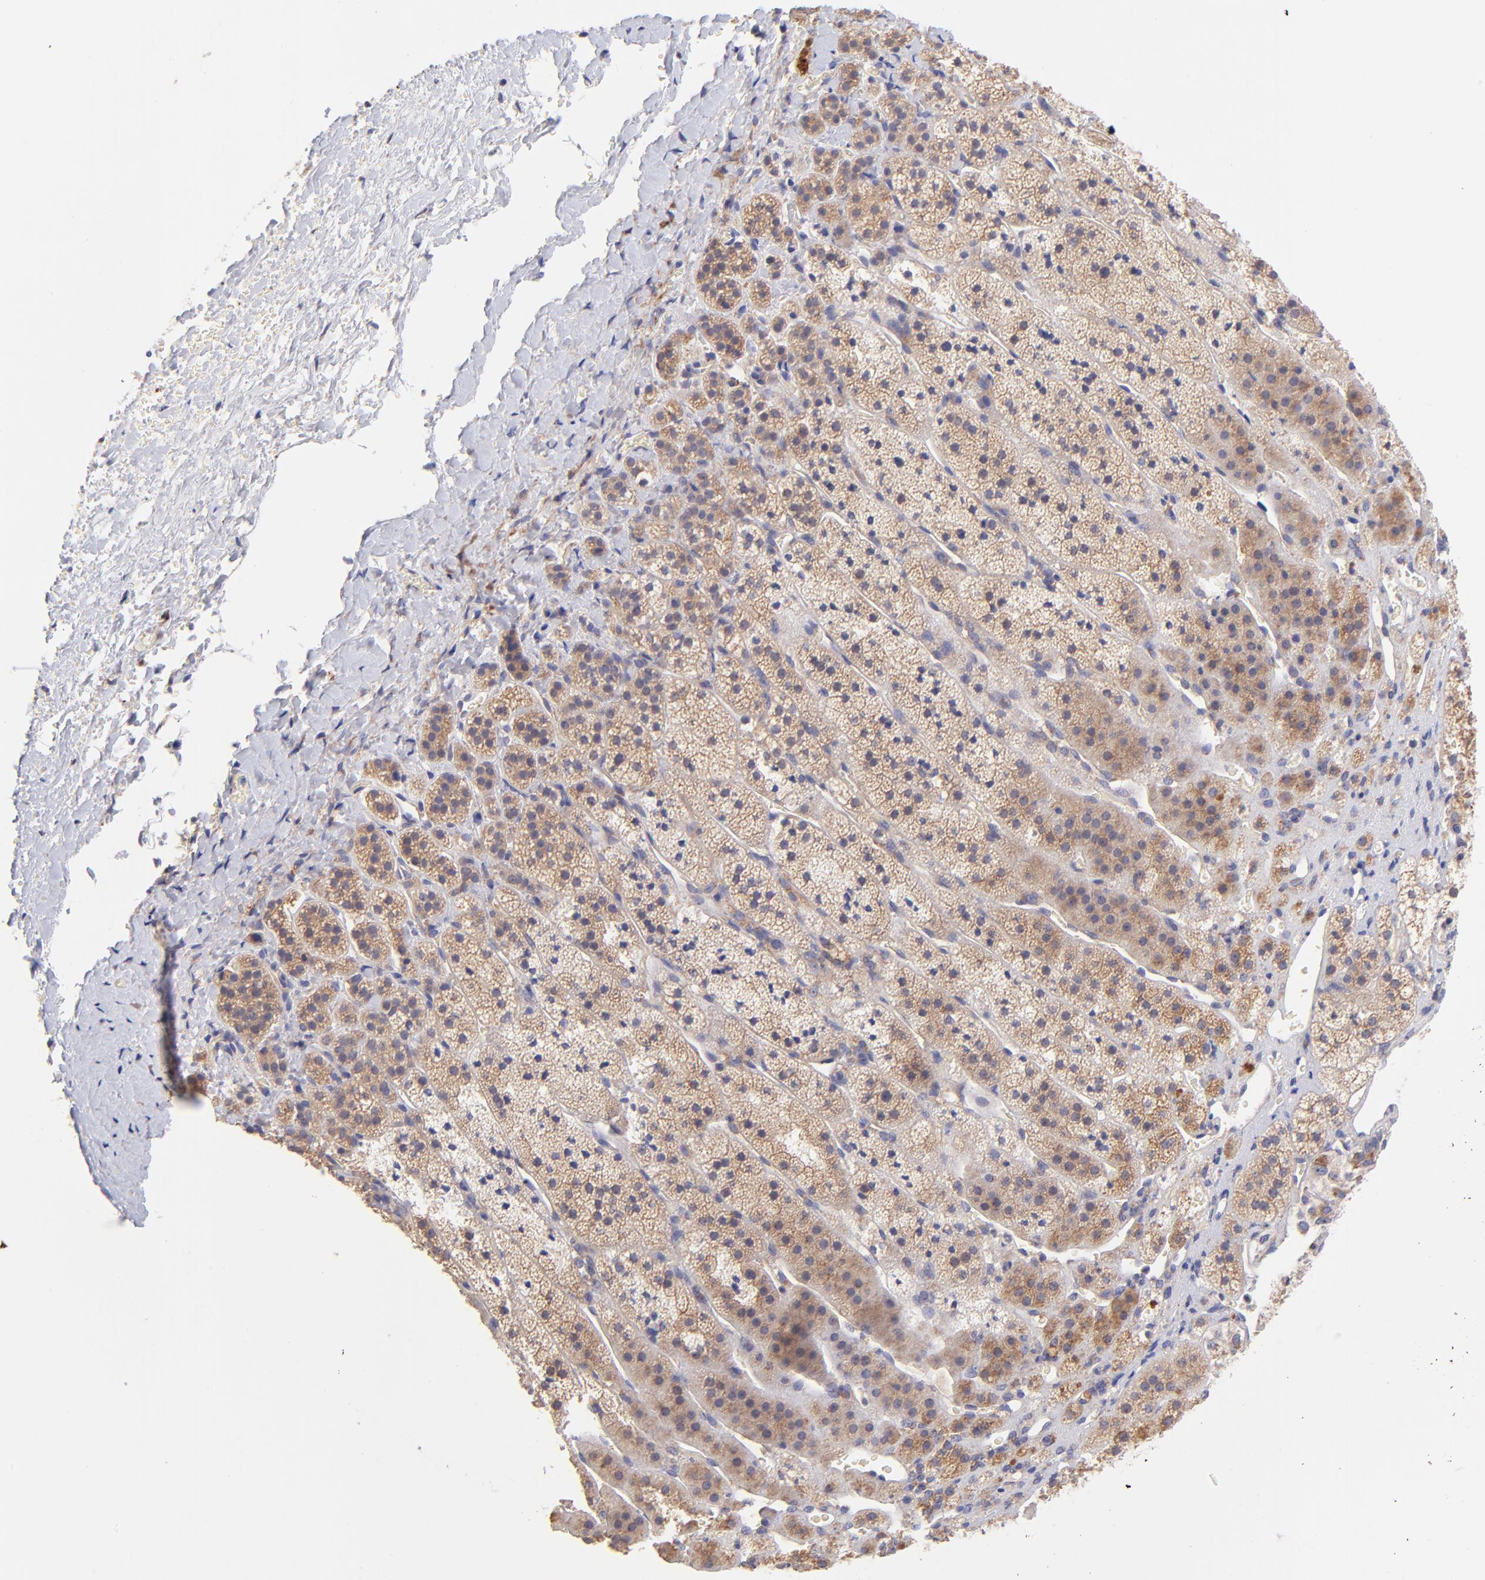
{"staining": {"intensity": "moderate", "quantity": ">75%", "location": "cytoplasmic/membranous"}, "tissue": "adrenal gland", "cell_type": "Glandular cells", "image_type": "normal", "snomed": [{"axis": "morphology", "description": "Normal tissue, NOS"}, {"axis": "topography", "description": "Adrenal gland"}], "caption": "A medium amount of moderate cytoplasmic/membranous staining is seen in about >75% of glandular cells in normal adrenal gland. (IHC, brightfield microscopy, high magnification).", "gene": "RPL11", "patient": {"sex": "female", "age": 44}}